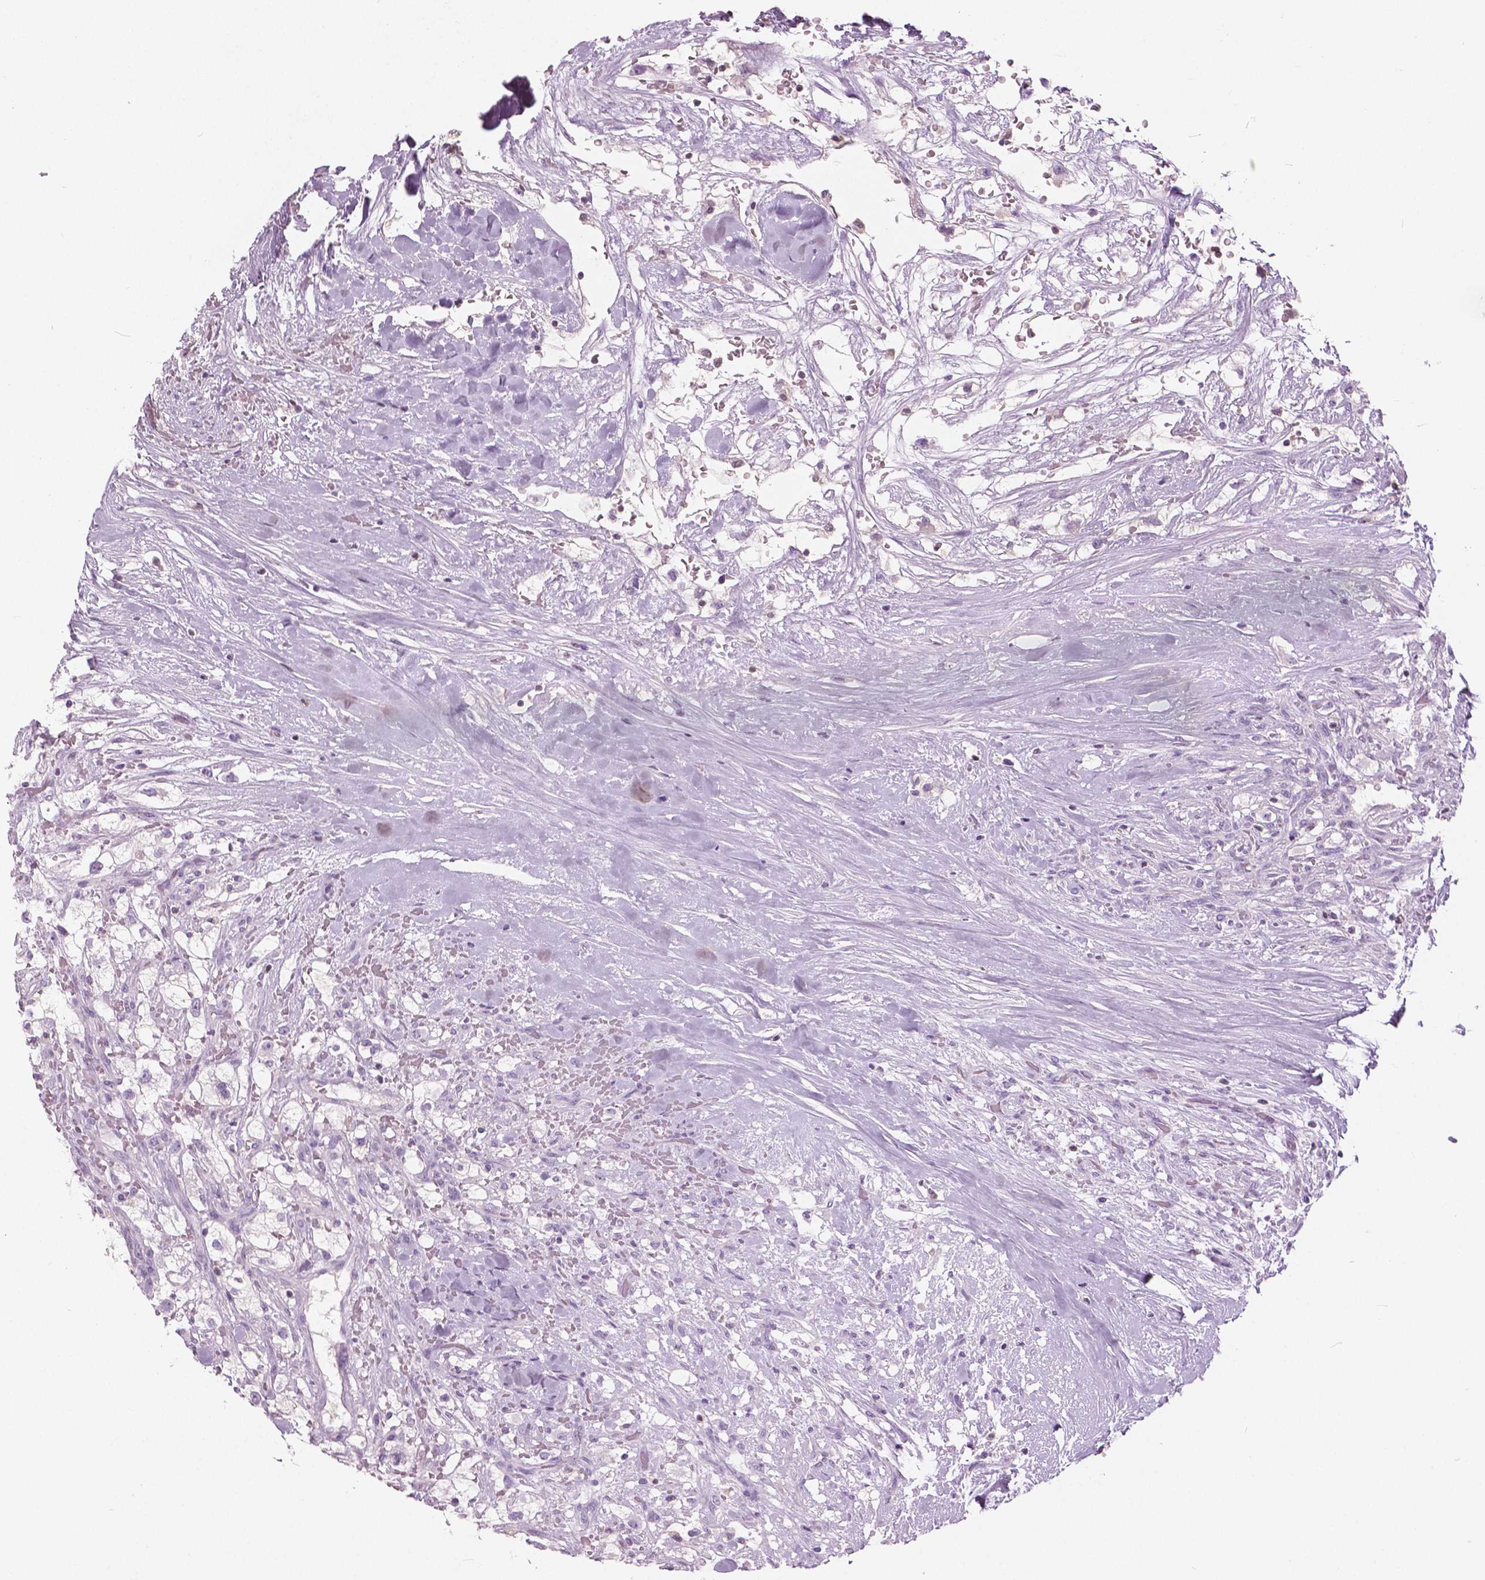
{"staining": {"intensity": "negative", "quantity": "none", "location": "none"}, "tissue": "renal cancer", "cell_type": "Tumor cells", "image_type": "cancer", "snomed": [{"axis": "morphology", "description": "Adenocarcinoma, NOS"}, {"axis": "topography", "description": "Kidney"}], "caption": "This is an IHC photomicrograph of adenocarcinoma (renal). There is no expression in tumor cells.", "gene": "GALM", "patient": {"sex": "male", "age": 59}}